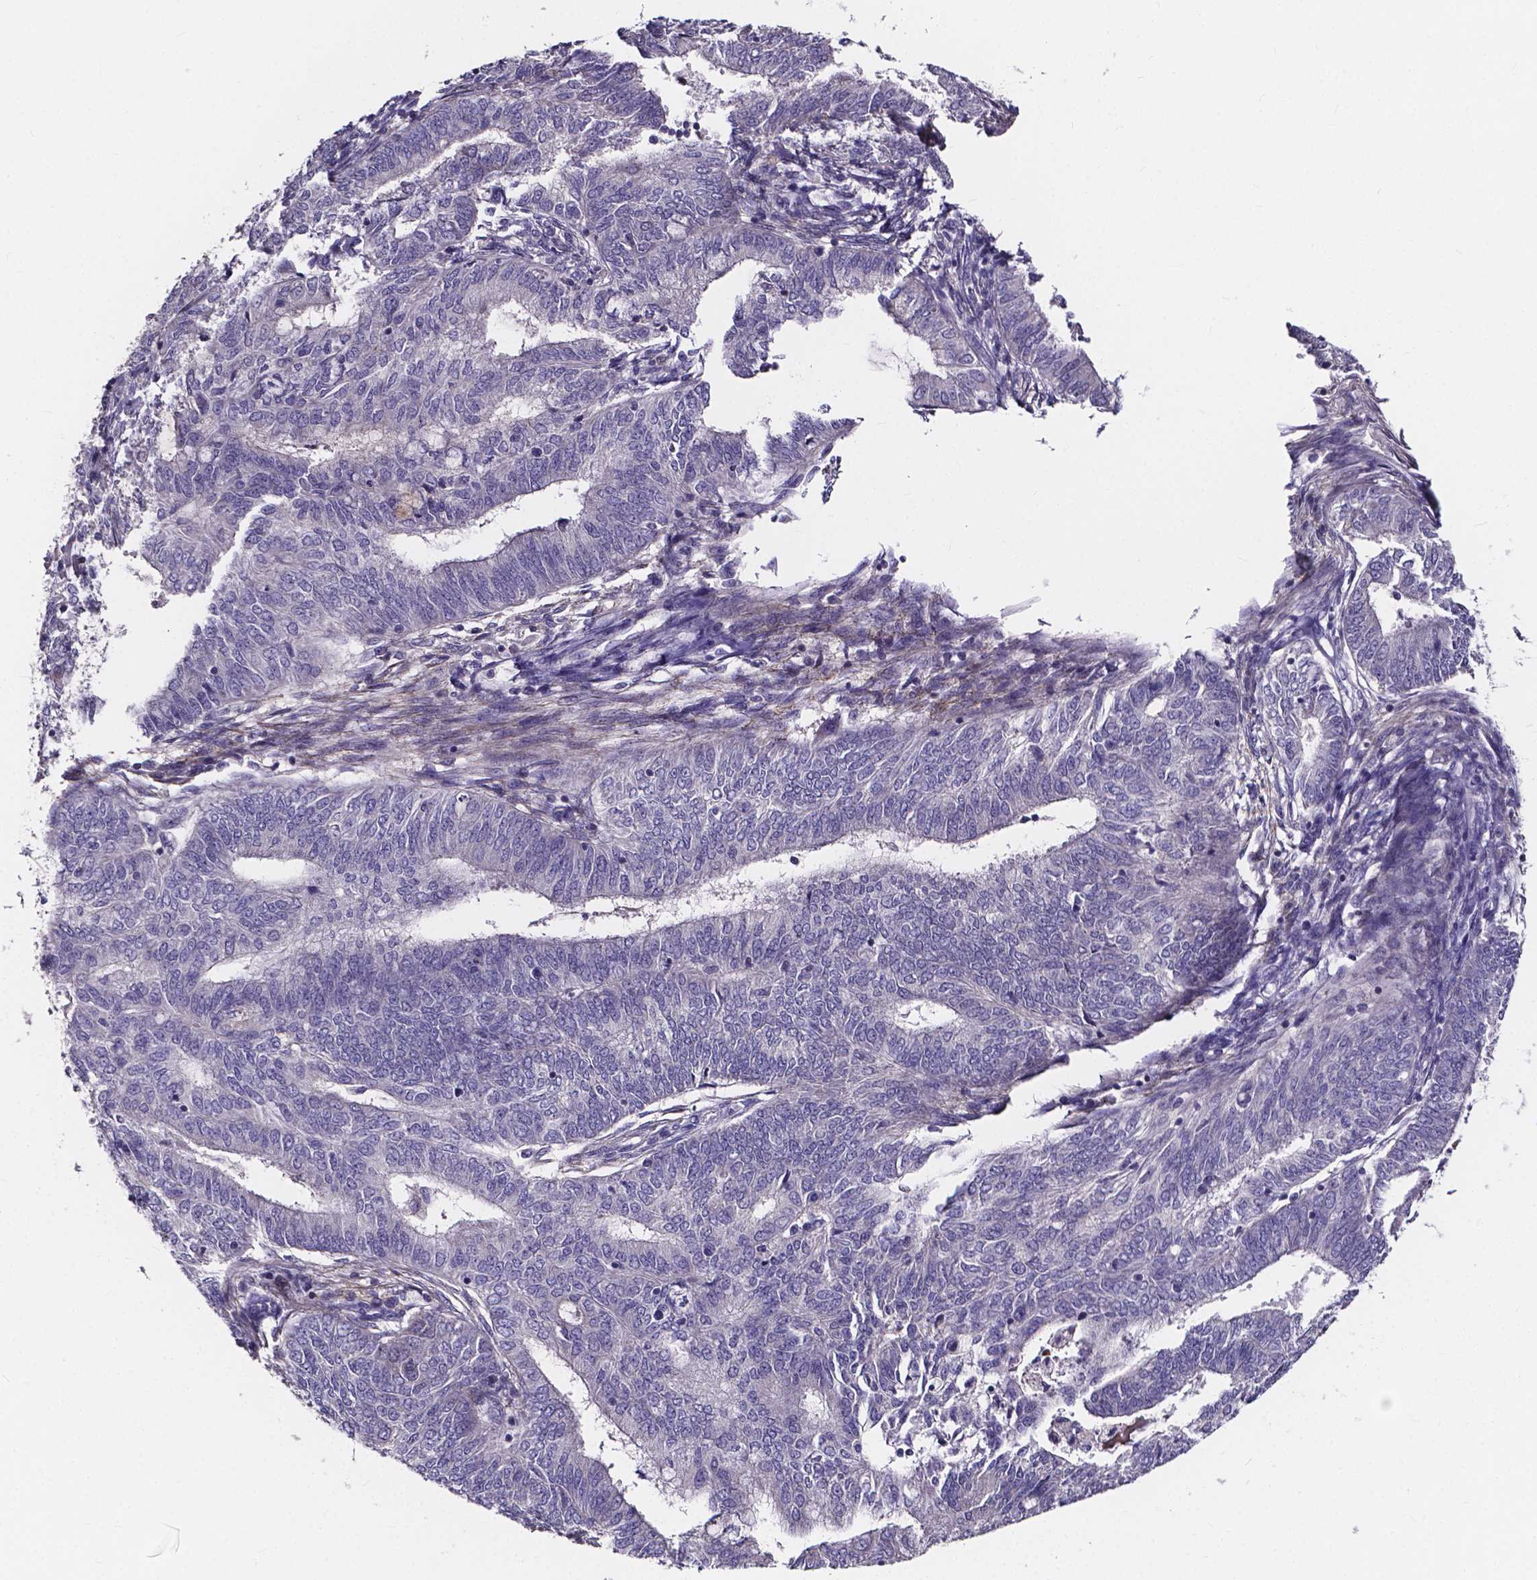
{"staining": {"intensity": "negative", "quantity": "none", "location": "none"}, "tissue": "endometrial cancer", "cell_type": "Tumor cells", "image_type": "cancer", "snomed": [{"axis": "morphology", "description": "Adenocarcinoma, NOS"}, {"axis": "topography", "description": "Endometrium"}], "caption": "A photomicrograph of human endometrial cancer (adenocarcinoma) is negative for staining in tumor cells.", "gene": "SPOCD1", "patient": {"sex": "female", "age": 62}}